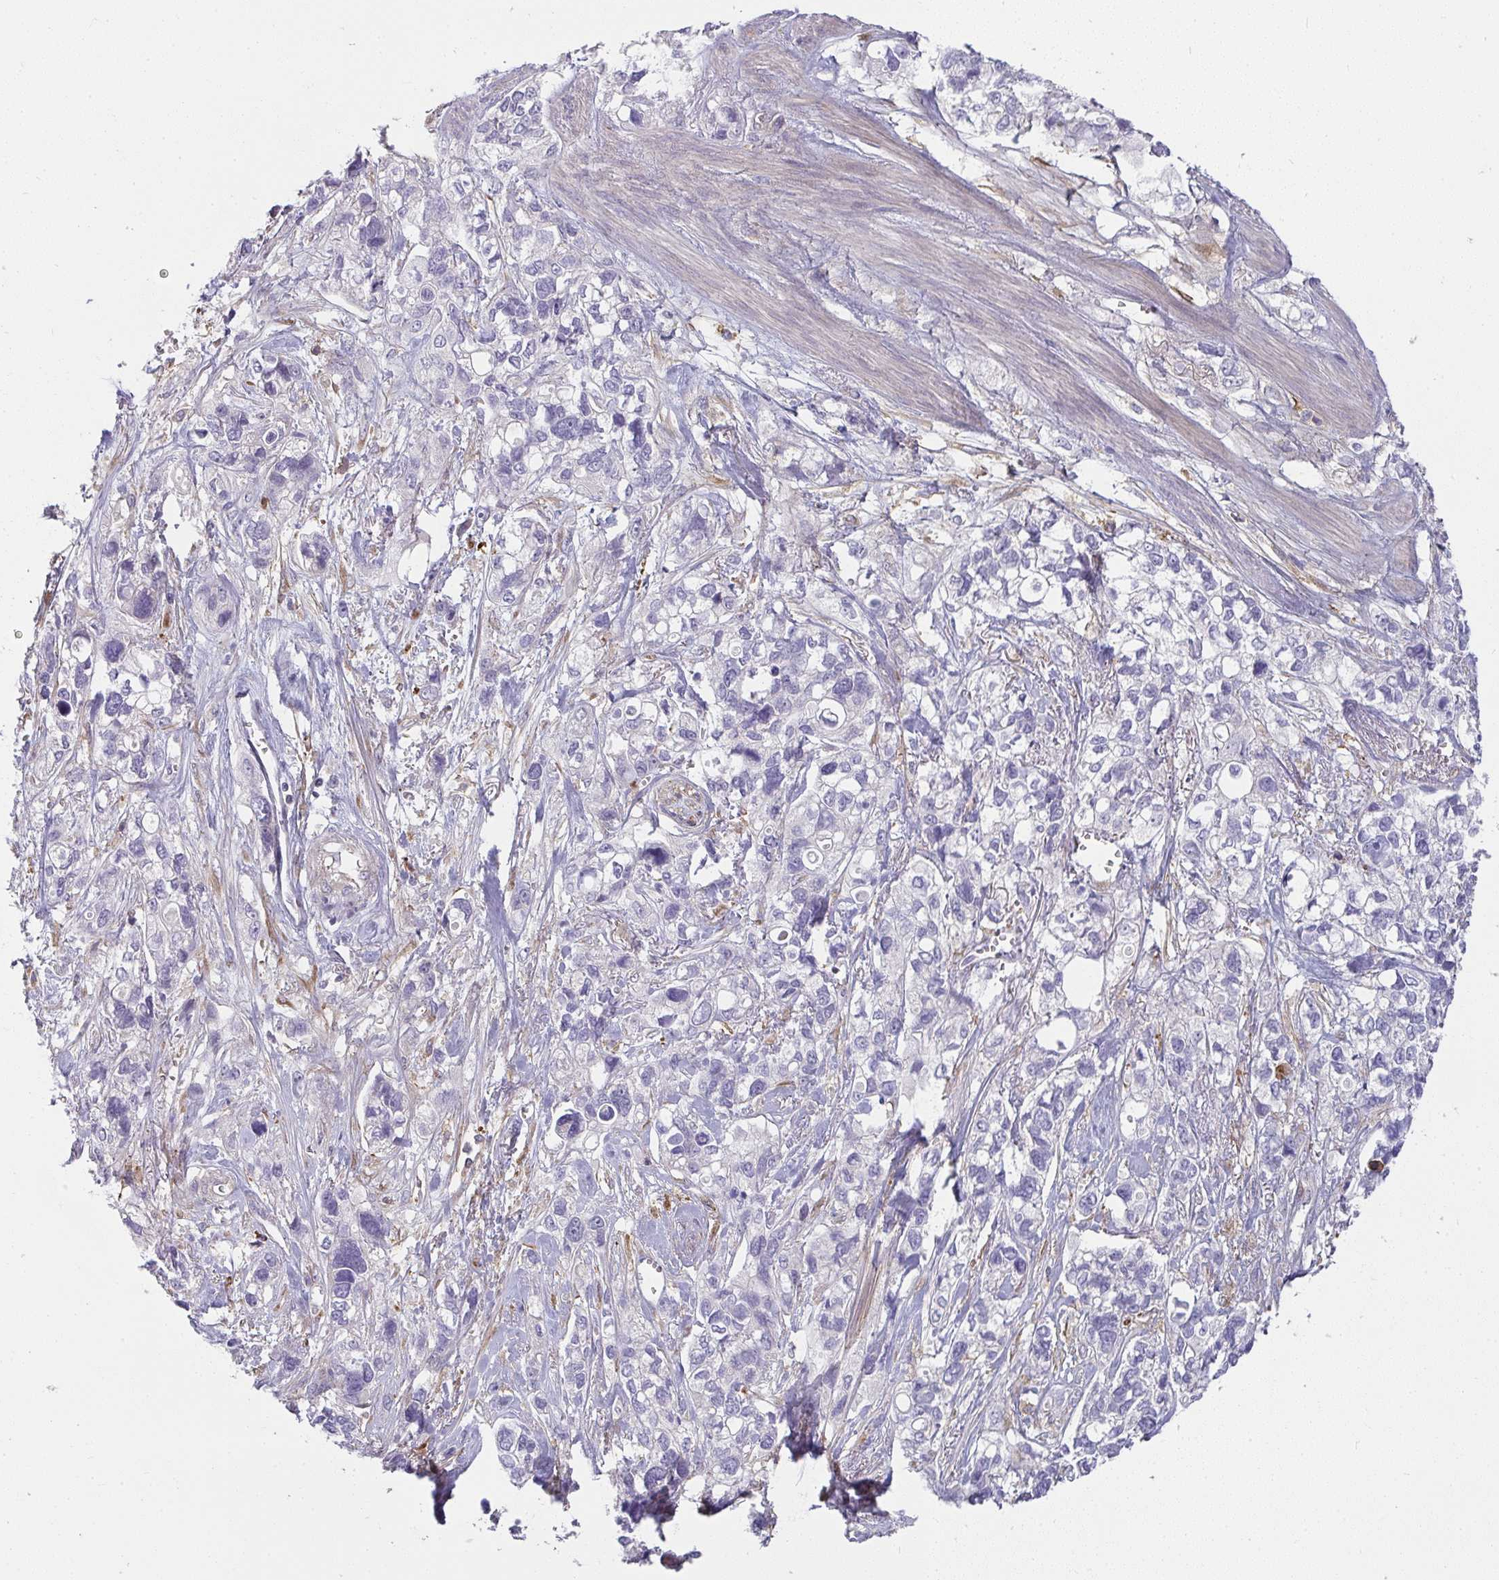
{"staining": {"intensity": "negative", "quantity": "none", "location": "none"}, "tissue": "stomach cancer", "cell_type": "Tumor cells", "image_type": "cancer", "snomed": [{"axis": "morphology", "description": "Adenocarcinoma, NOS"}, {"axis": "topography", "description": "Stomach, upper"}], "caption": "Immunohistochemical staining of human stomach cancer exhibits no significant expression in tumor cells.", "gene": "CSF3R", "patient": {"sex": "female", "age": 81}}